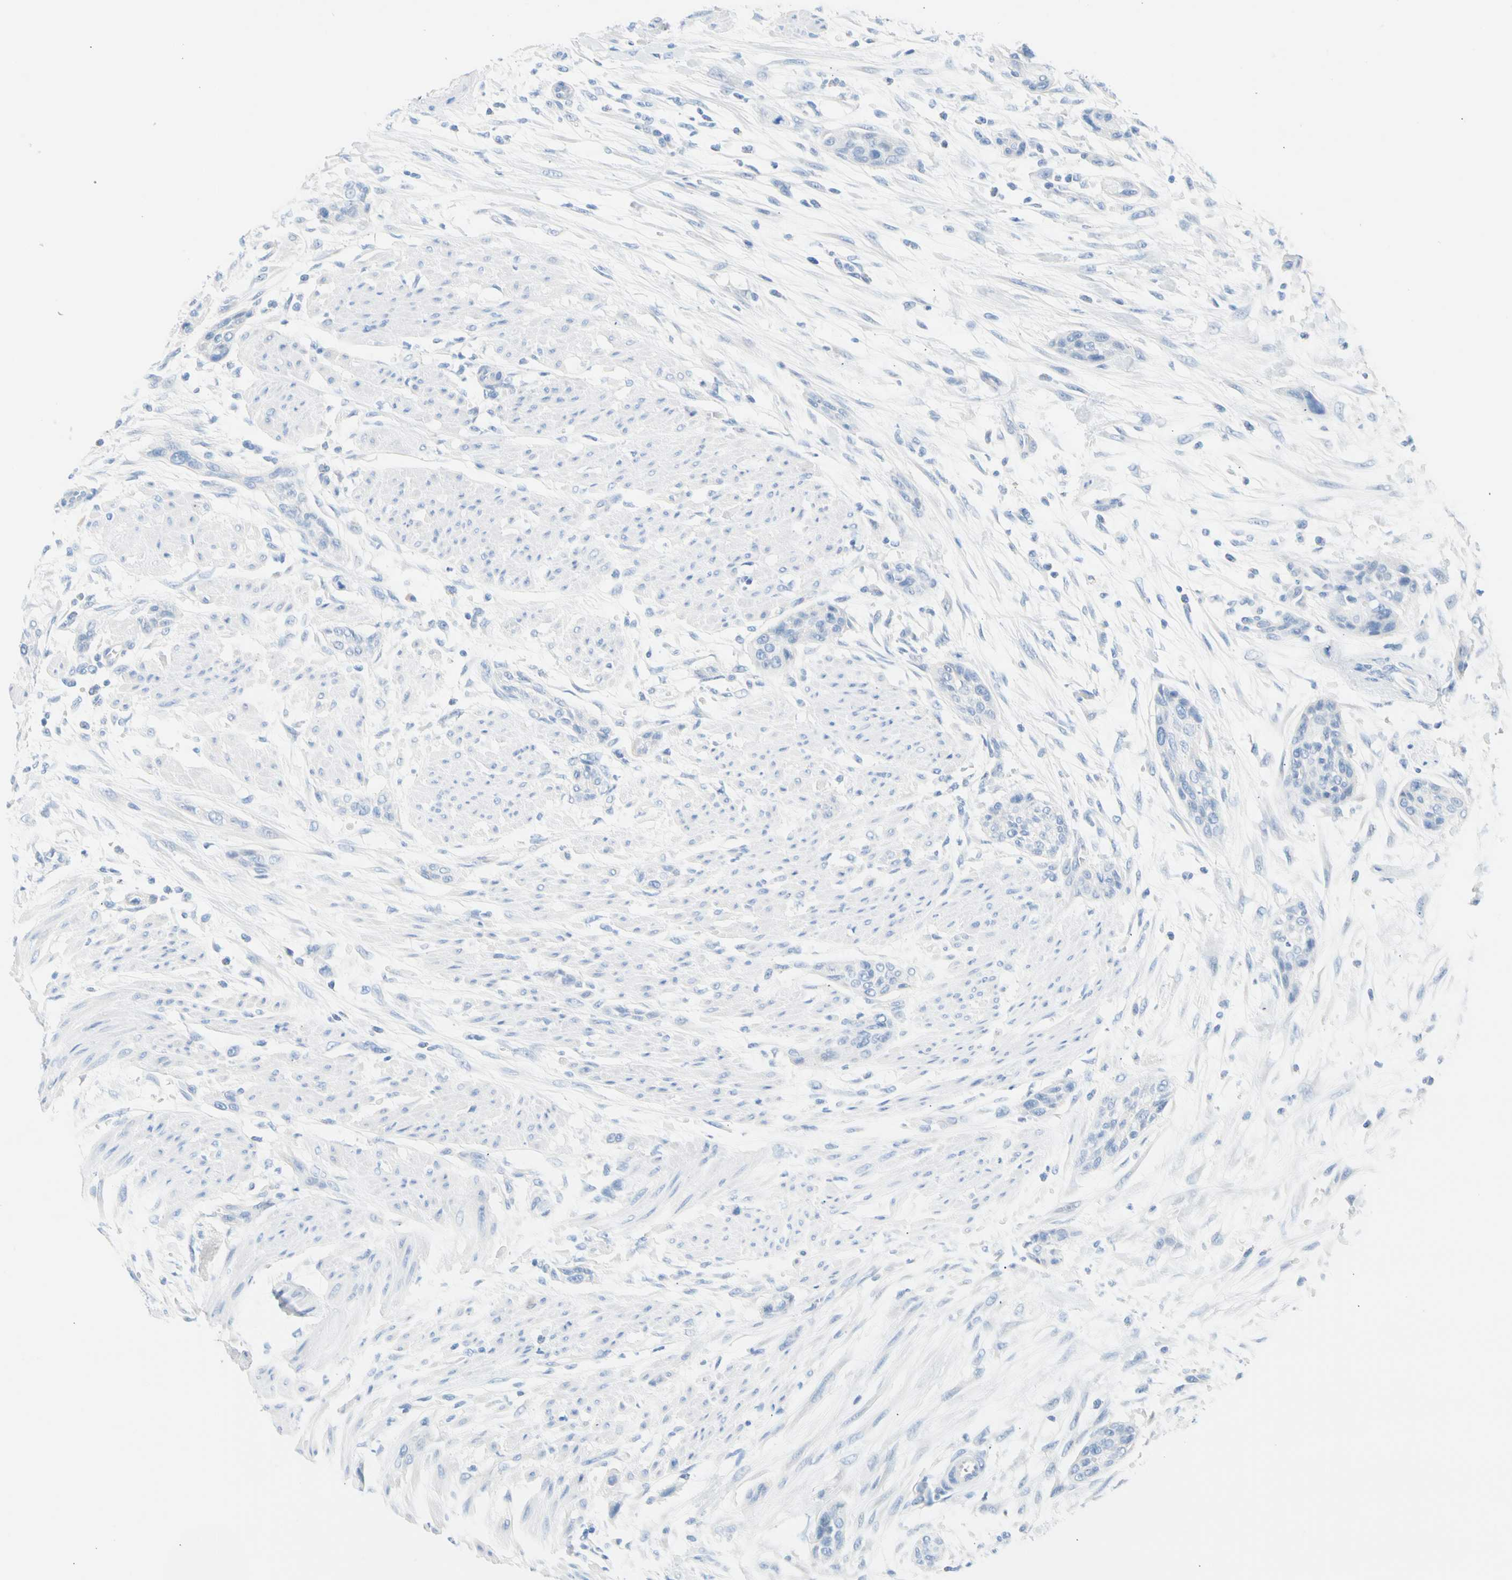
{"staining": {"intensity": "negative", "quantity": "none", "location": "none"}, "tissue": "urothelial cancer", "cell_type": "Tumor cells", "image_type": "cancer", "snomed": [{"axis": "morphology", "description": "Urothelial carcinoma, High grade"}, {"axis": "topography", "description": "Urinary bladder"}], "caption": "High power microscopy photomicrograph of an immunohistochemistry photomicrograph of high-grade urothelial carcinoma, revealing no significant positivity in tumor cells. (Stains: DAB immunohistochemistry (IHC) with hematoxylin counter stain, Microscopy: brightfield microscopy at high magnification).", "gene": "CEL", "patient": {"sex": "male", "age": 35}}